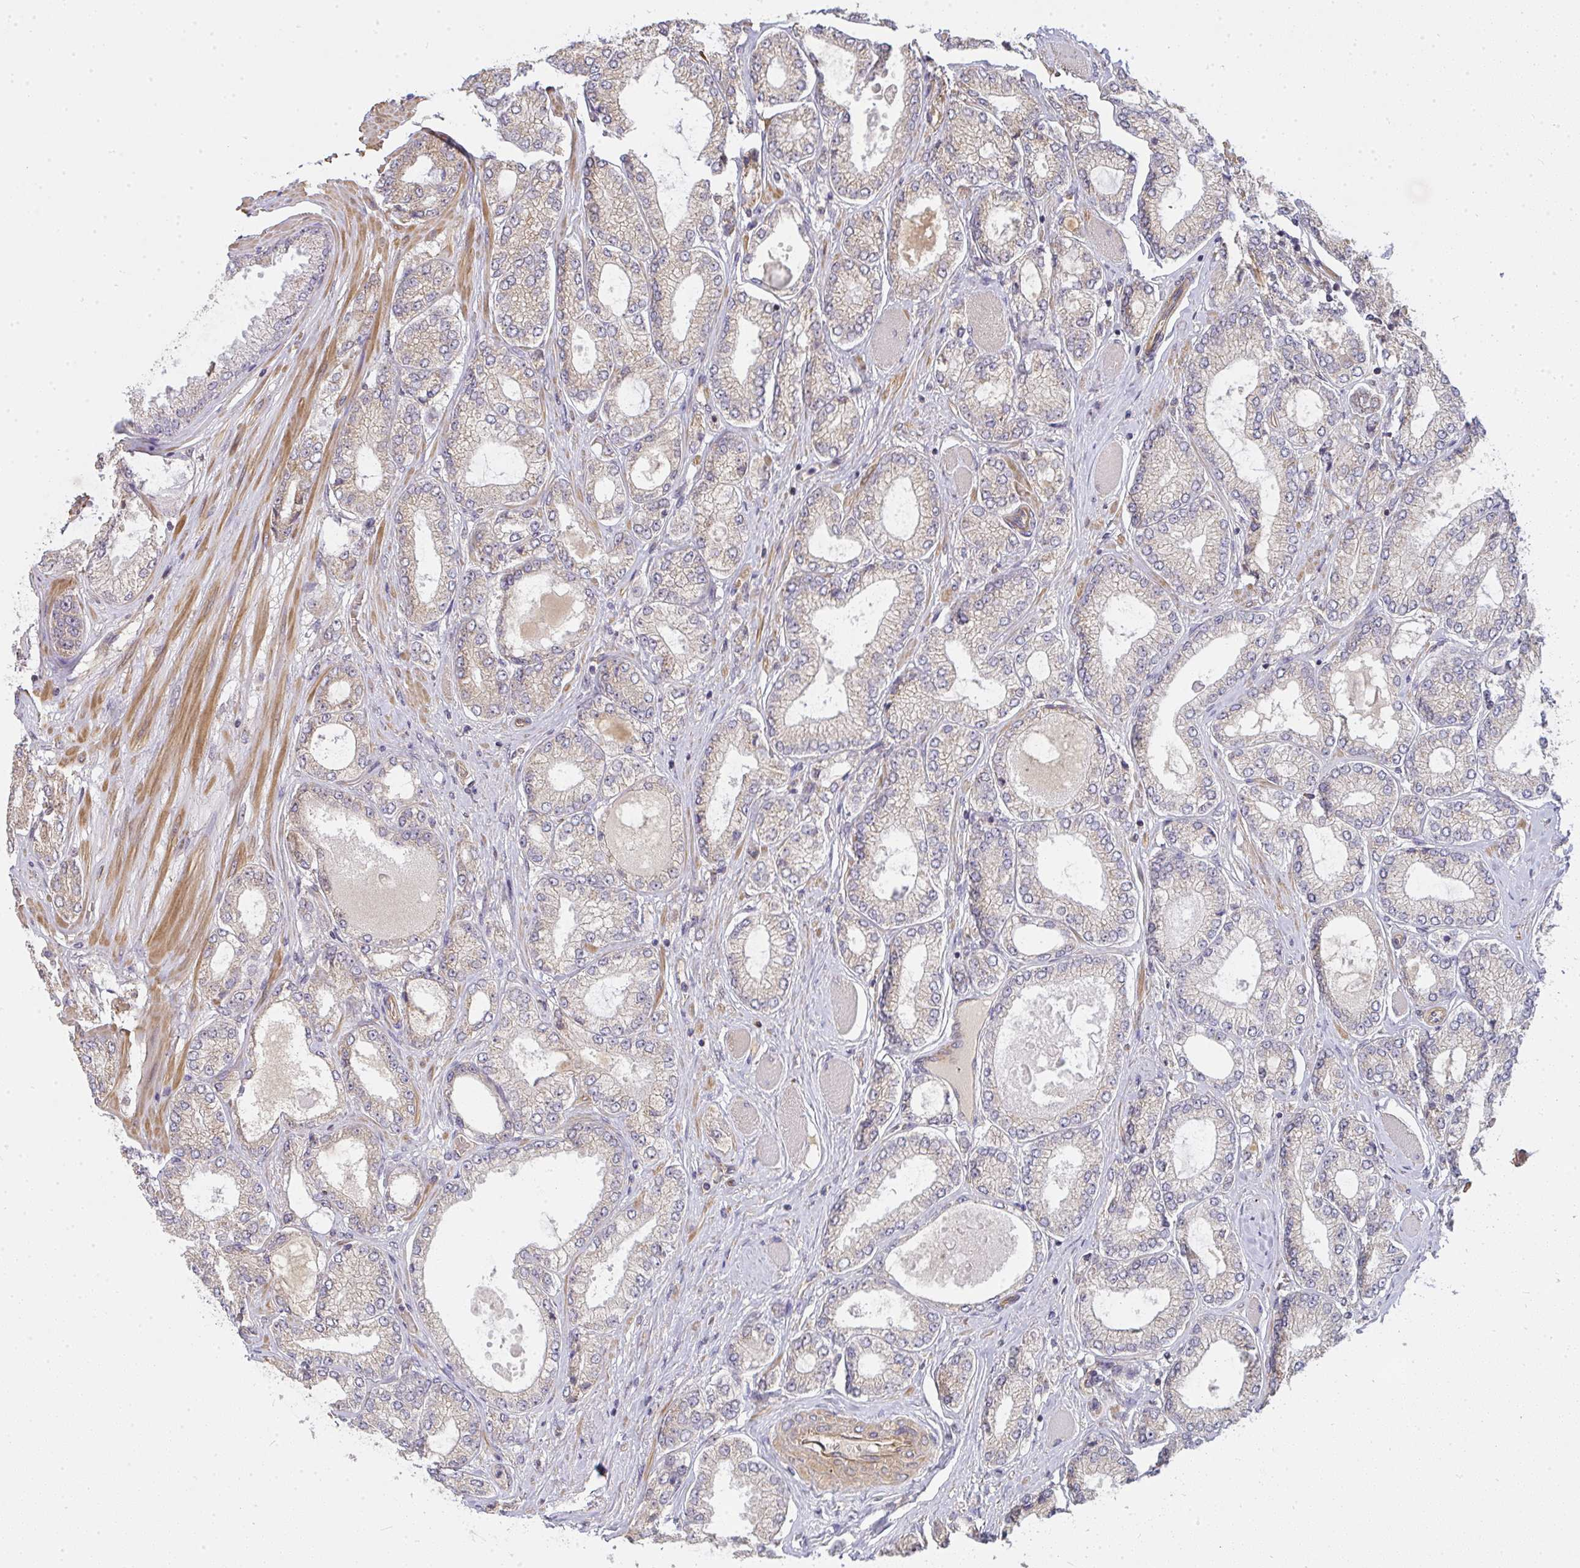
{"staining": {"intensity": "negative", "quantity": "none", "location": "none"}, "tissue": "prostate cancer", "cell_type": "Tumor cells", "image_type": "cancer", "snomed": [{"axis": "morphology", "description": "Adenocarcinoma, High grade"}, {"axis": "topography", "description": "Prostate"}], "caption": "An image of prostate cancer stained for a protein demonstrates no brown staining in tumor cells.", "gene": "B4GALT6", "patient": {"sex": "male", "age": 68}}